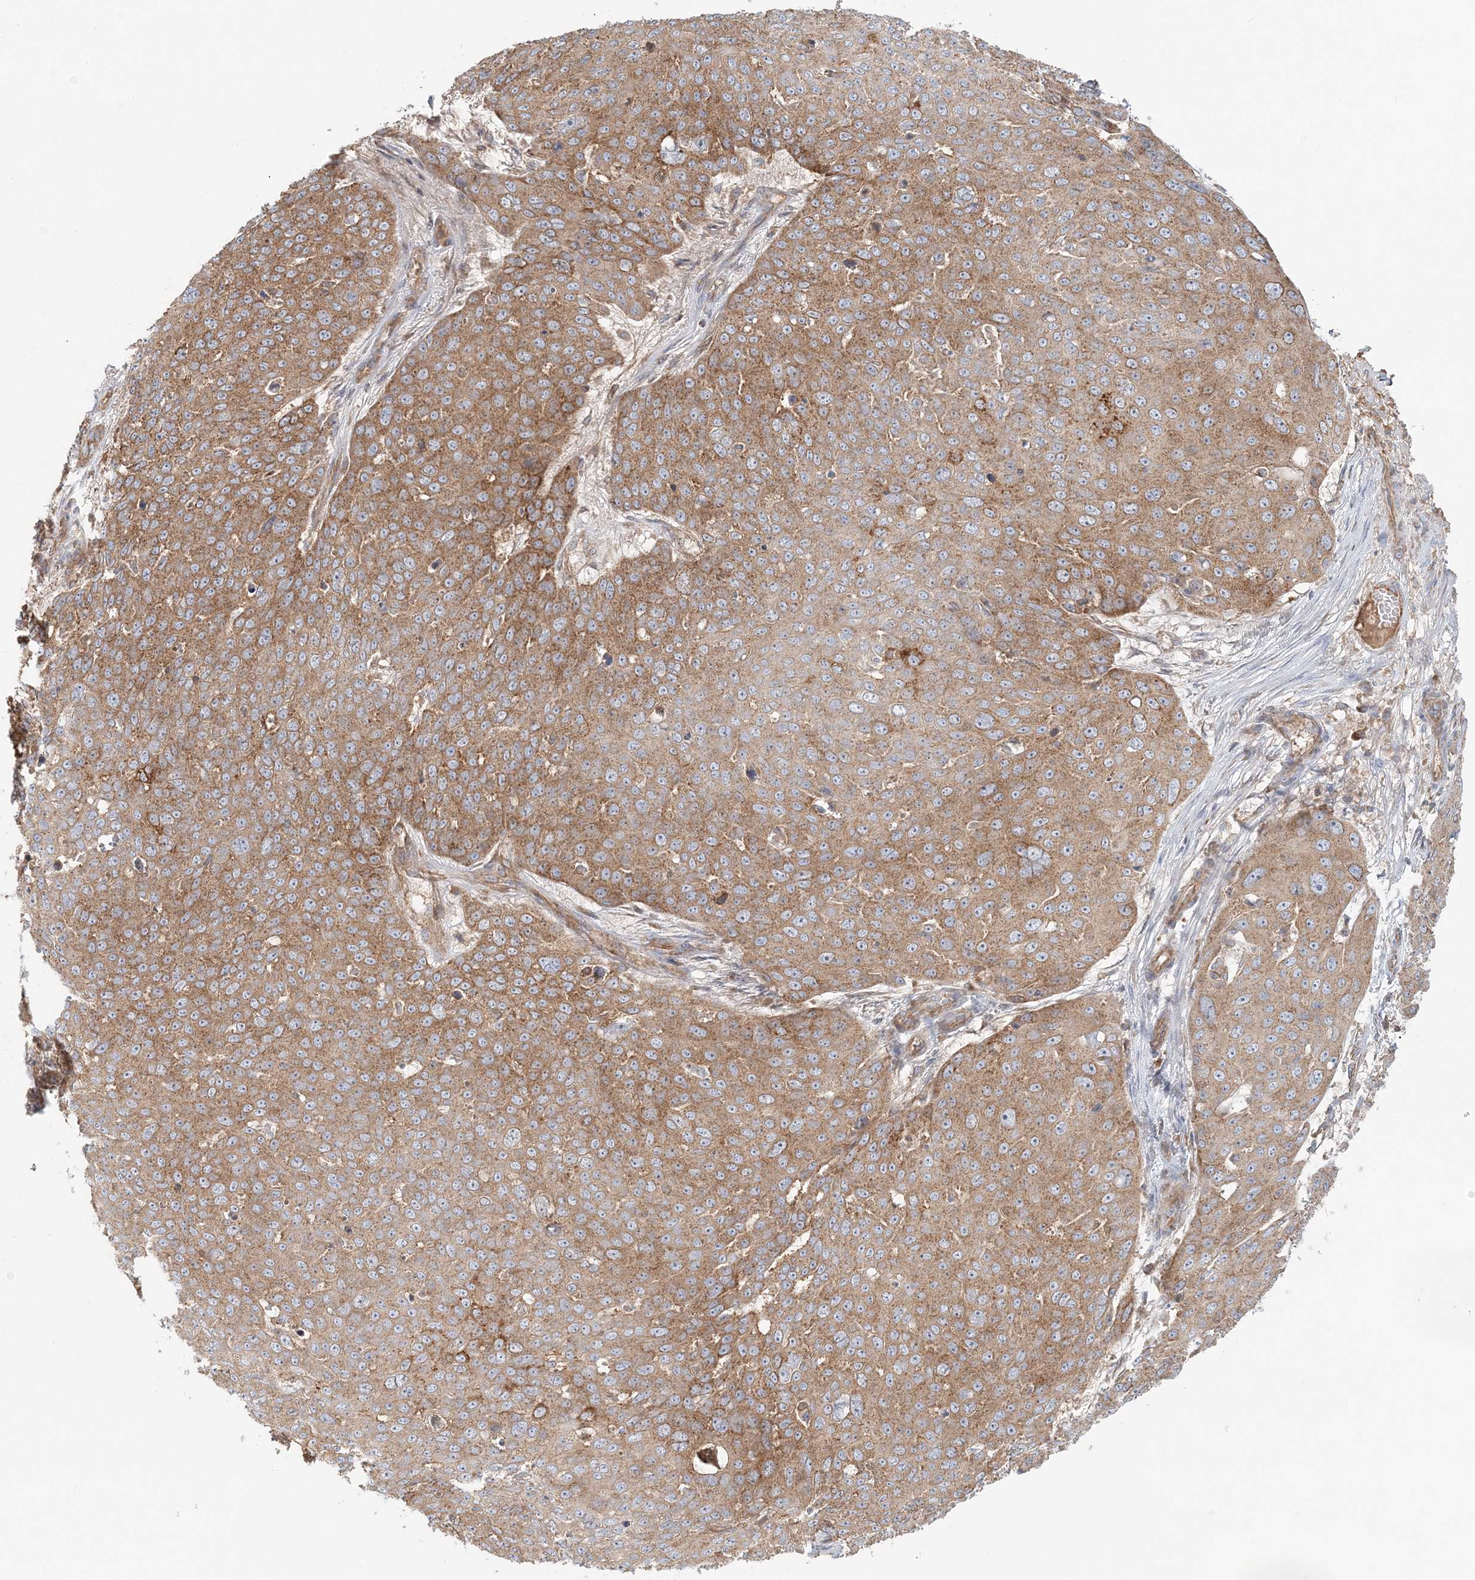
{"staining": {"intensity": "moderate", "quantity": ">75%", "location": "cytoplasmic/membranous"}, "tissue": "skin cancer", "cell_type": "Tumor cells", "image_type": "cancer", "snomed": [{"axis": "morphology", "description": "Squamous cell carcinoma, NOS"}, {"axis": "topography", "description": "Skin"}], "caption": "DAB (3,3'-diaminobenzidine) immunohistochemical staining of squamous cell carcinoma (skin) displays moderate cytoplasmic/membranous protein expression in about >75% of tumor cells.", "gene": "KIAA0232", "patient": {"sex": "male", "age": 71}}